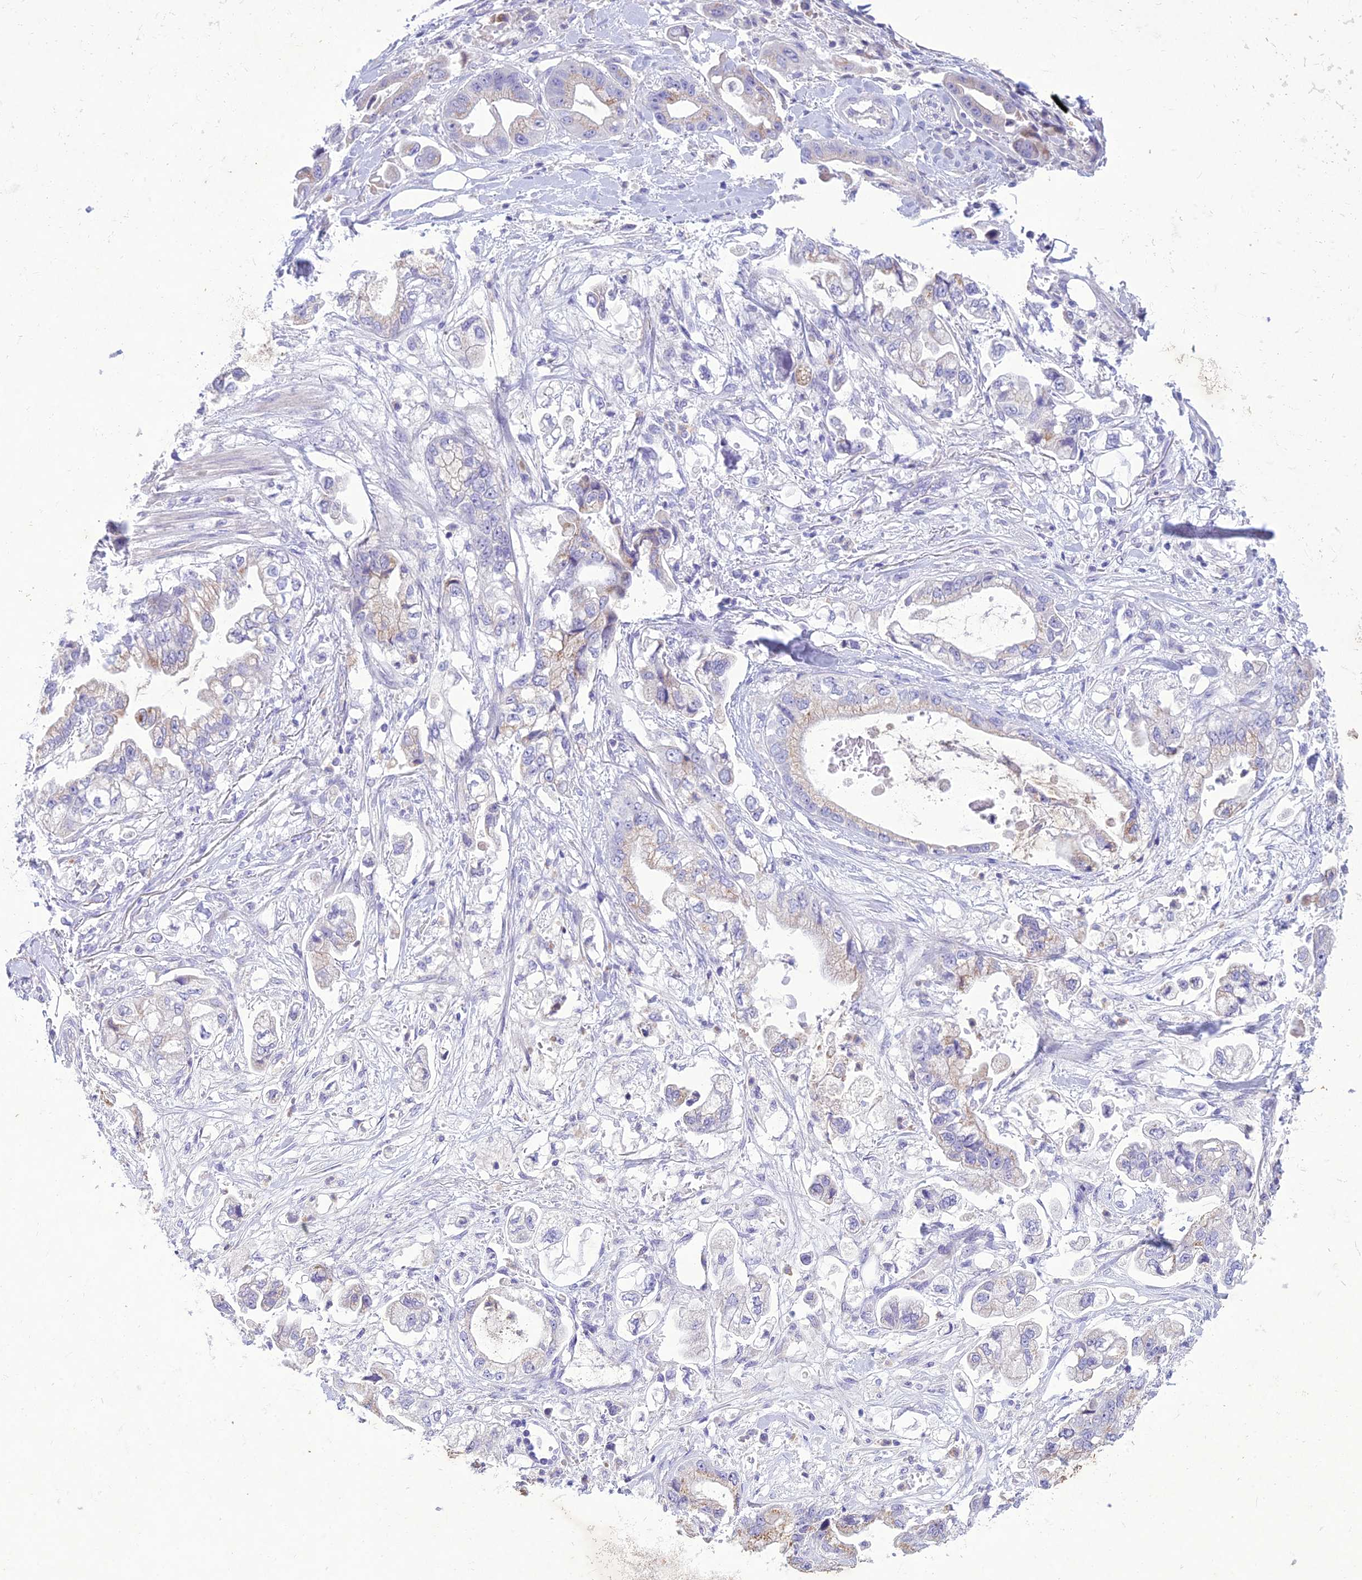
{"staining": {"intensity": "weak", "quantity": "<25%", "location": "cytoplasmic/membranous"}, "tissue": "stomach cancer", "cell_type": "Tumor cells", "image_type": "cancer", "snomed": [{"axis": "morphology", "description": "Adenocarcinoma, NOS"}, {"axis": "topography", "description": "Stomach"}], "caption": "A micrograph of human stomach cancer is negative for staining in tumor cells.", "gene": "SLC13A5", "patient": {"sex": "male", "age": 62}}